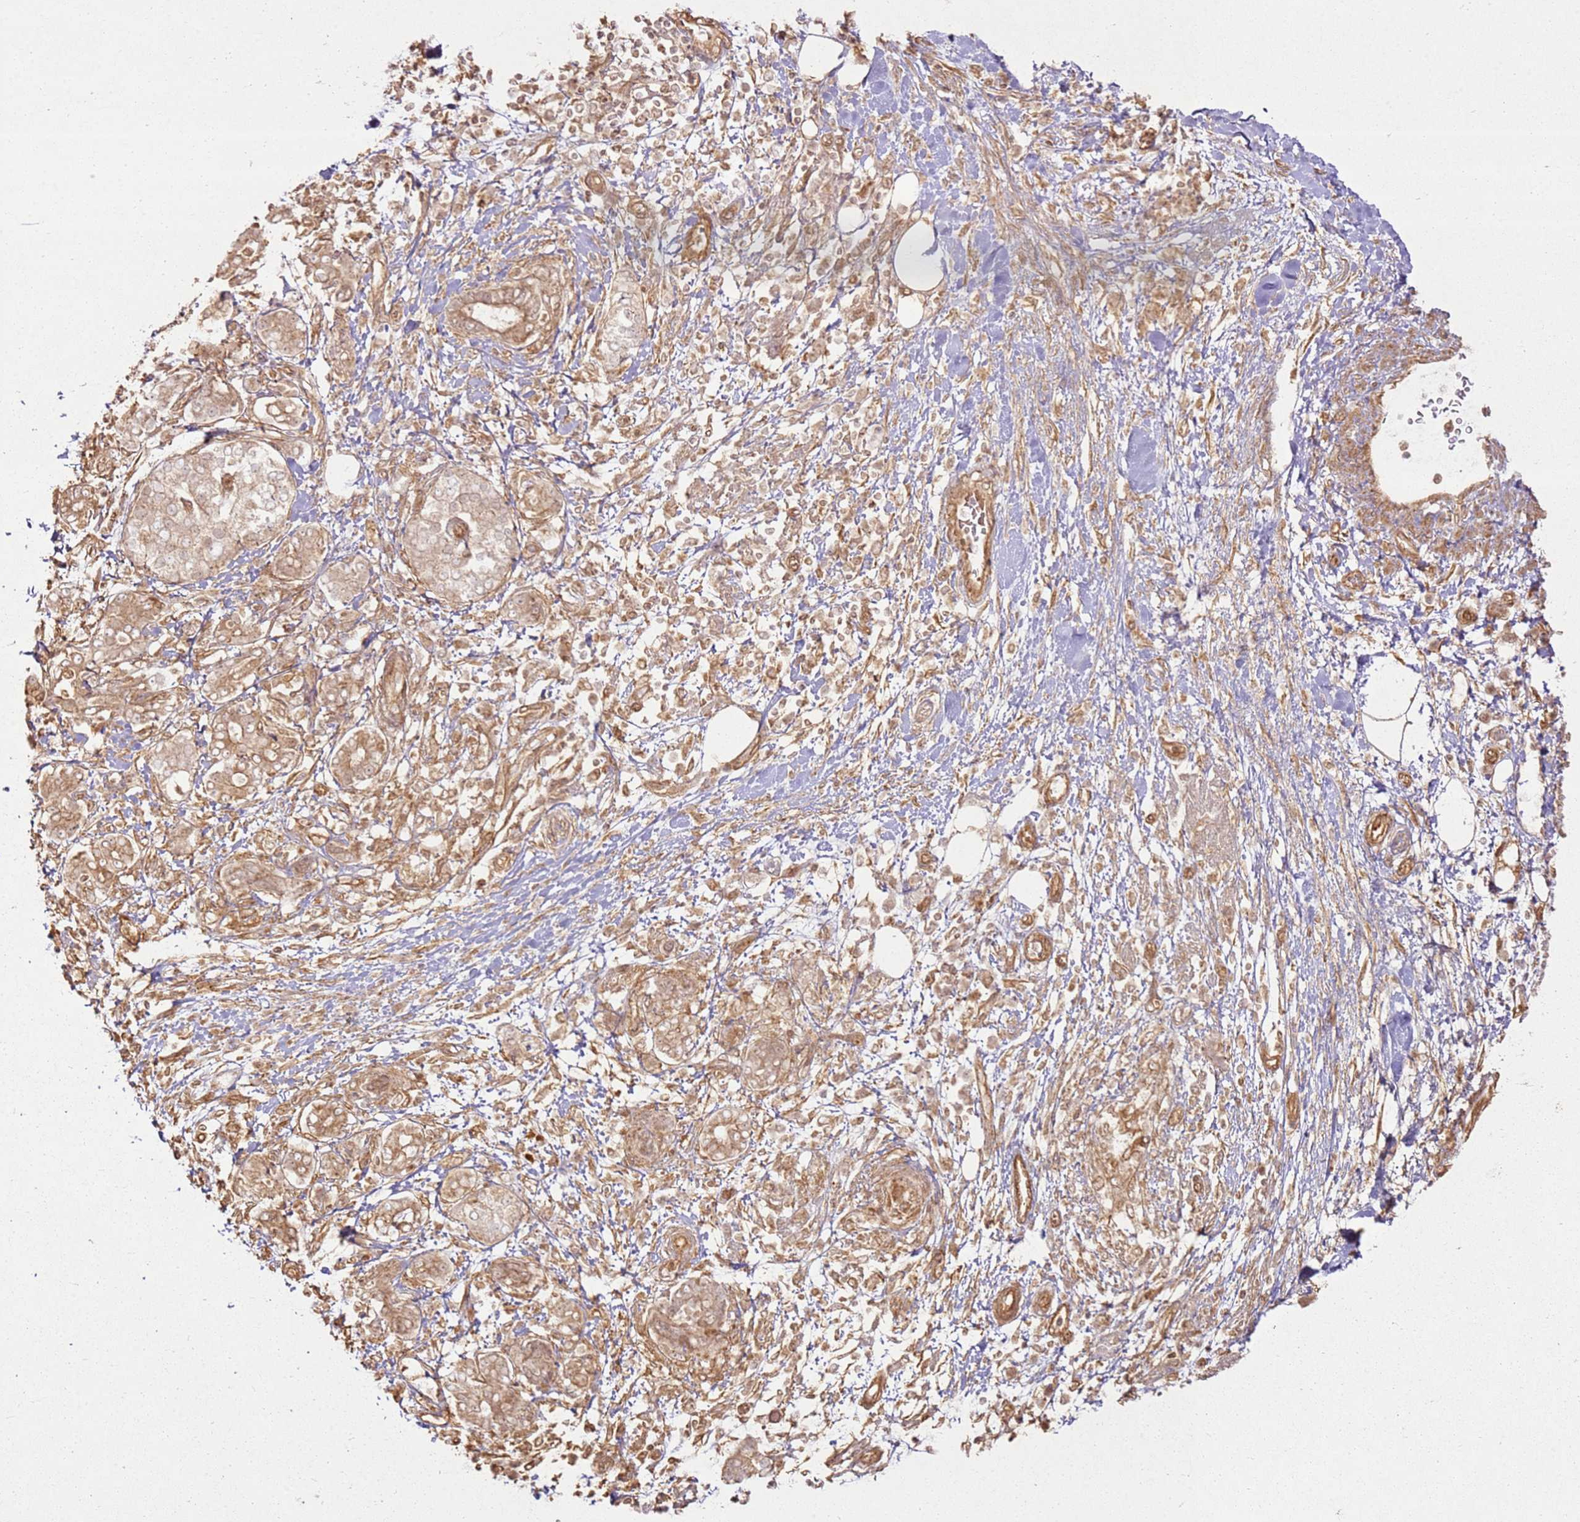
{"staining": {"intensity": "moderate", "quantity": ">75%", "location": "cytoplasmic/membranous"}, "tissue": "pancreatic cancer", "cell_type": "Tumor cells", "image_type": "cancer", "snomed": [{"axis": "morphology", "description": "Adenocarcinoma, NOS"}, {"axis": "topography", "description": "Pancreas"}], "caption": "This histopathology image reveals immunohistochemistry staining of pancreatic adenocarcinoma, with medium moderate cytoplasmic/membranous positivity in approximately >75% of tumor cells.", "gene": "ZNF776", "patient": {"sex": "female", "age": 73}}